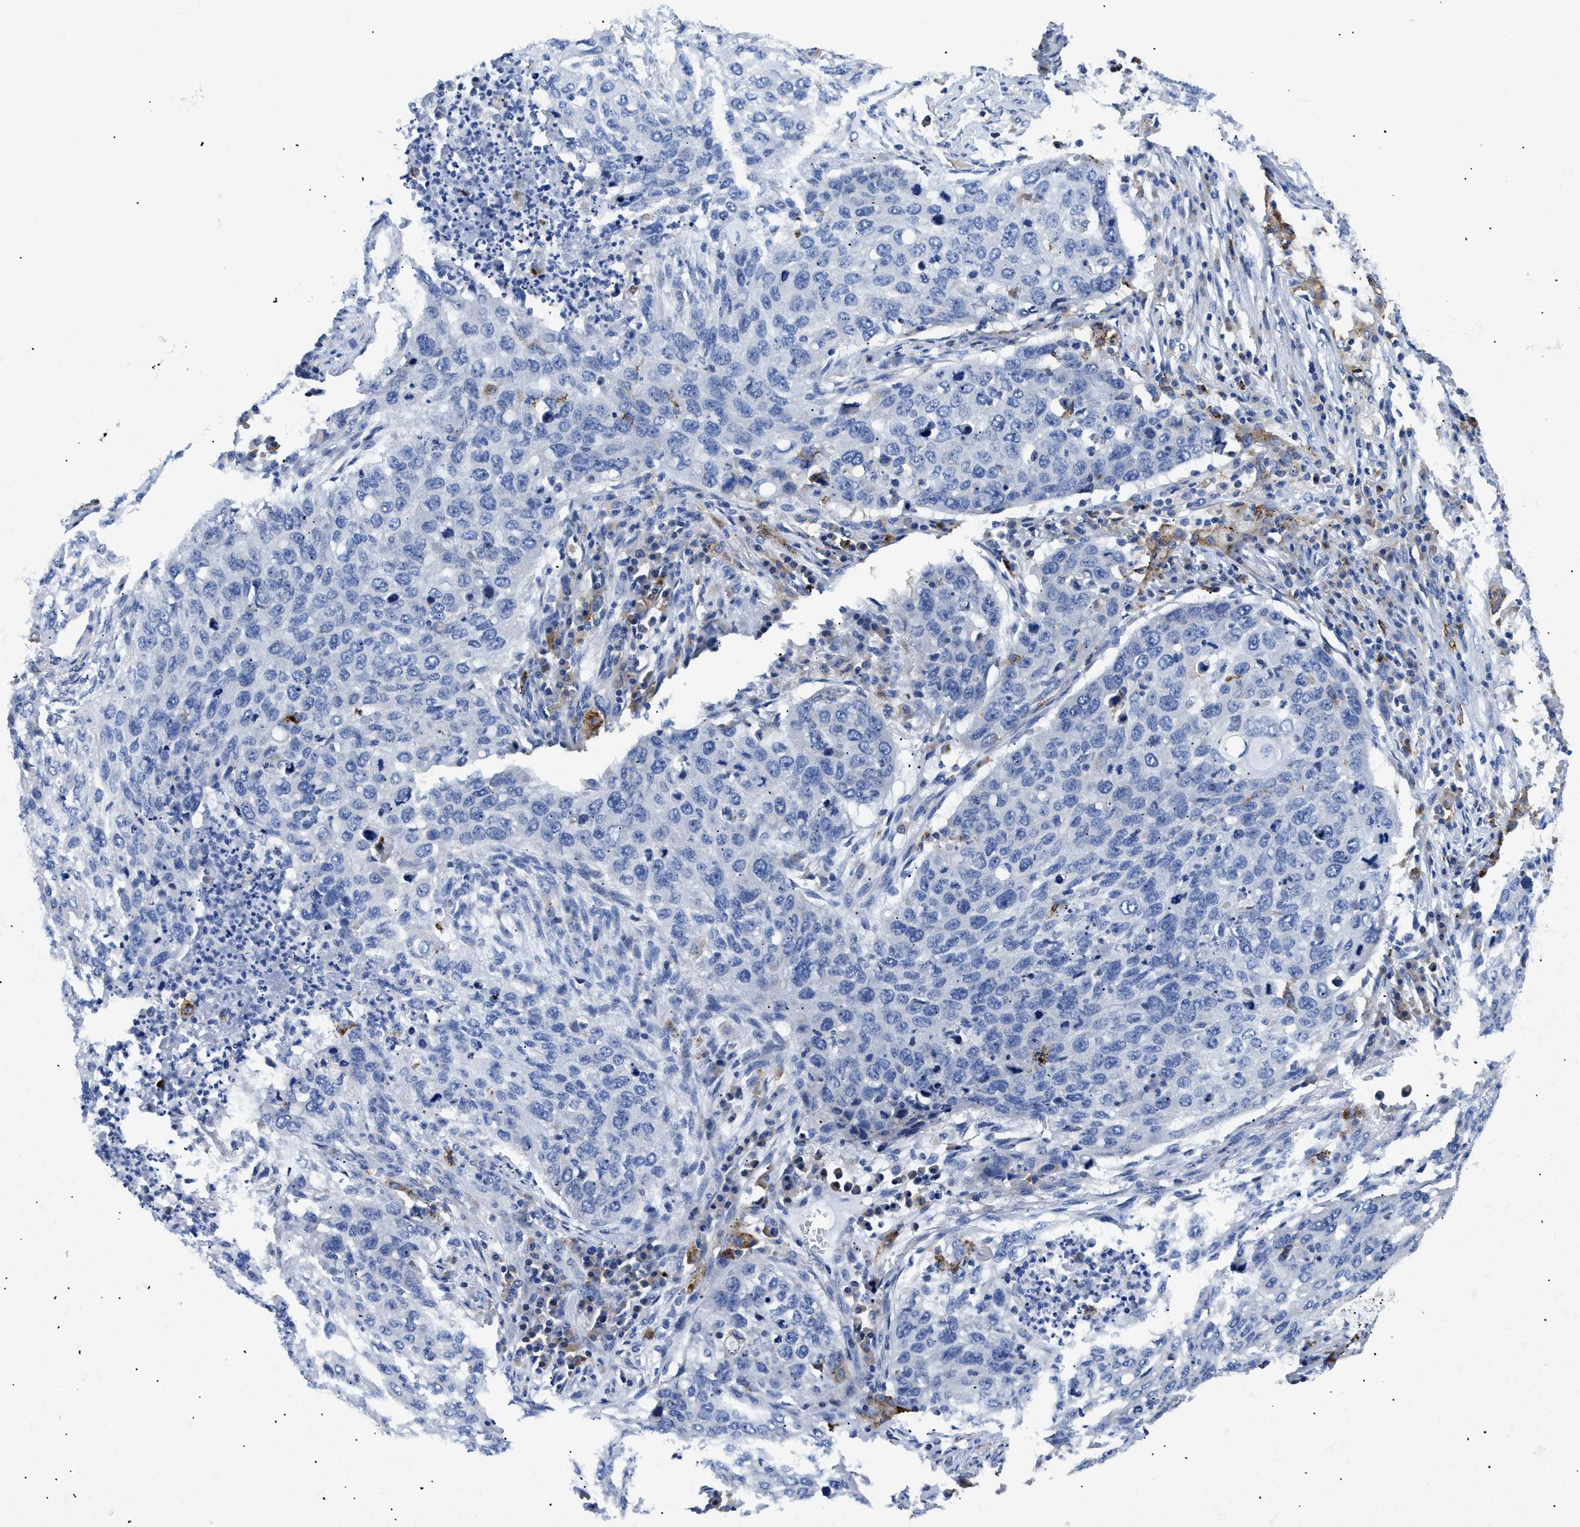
{"staining": {"intensity": "negative", "quantity": "none", "location": "none"}, "tissue": "lung cancer", "cell_type": "Tumor cells", "image_type": "cancer", "snomed": [{"axis": "morphology", "description": "Squamous cell carcinoma, NOS"}, {"axis": "topography", "description": "Lung"}], "caption": "The IHC photomicrograph has no significant positivity in tumor cells of lung squamous cell carcinoma tissue.", "gene": "HLA-DPA1", "patient": {"sex": "female", "age": 63}}